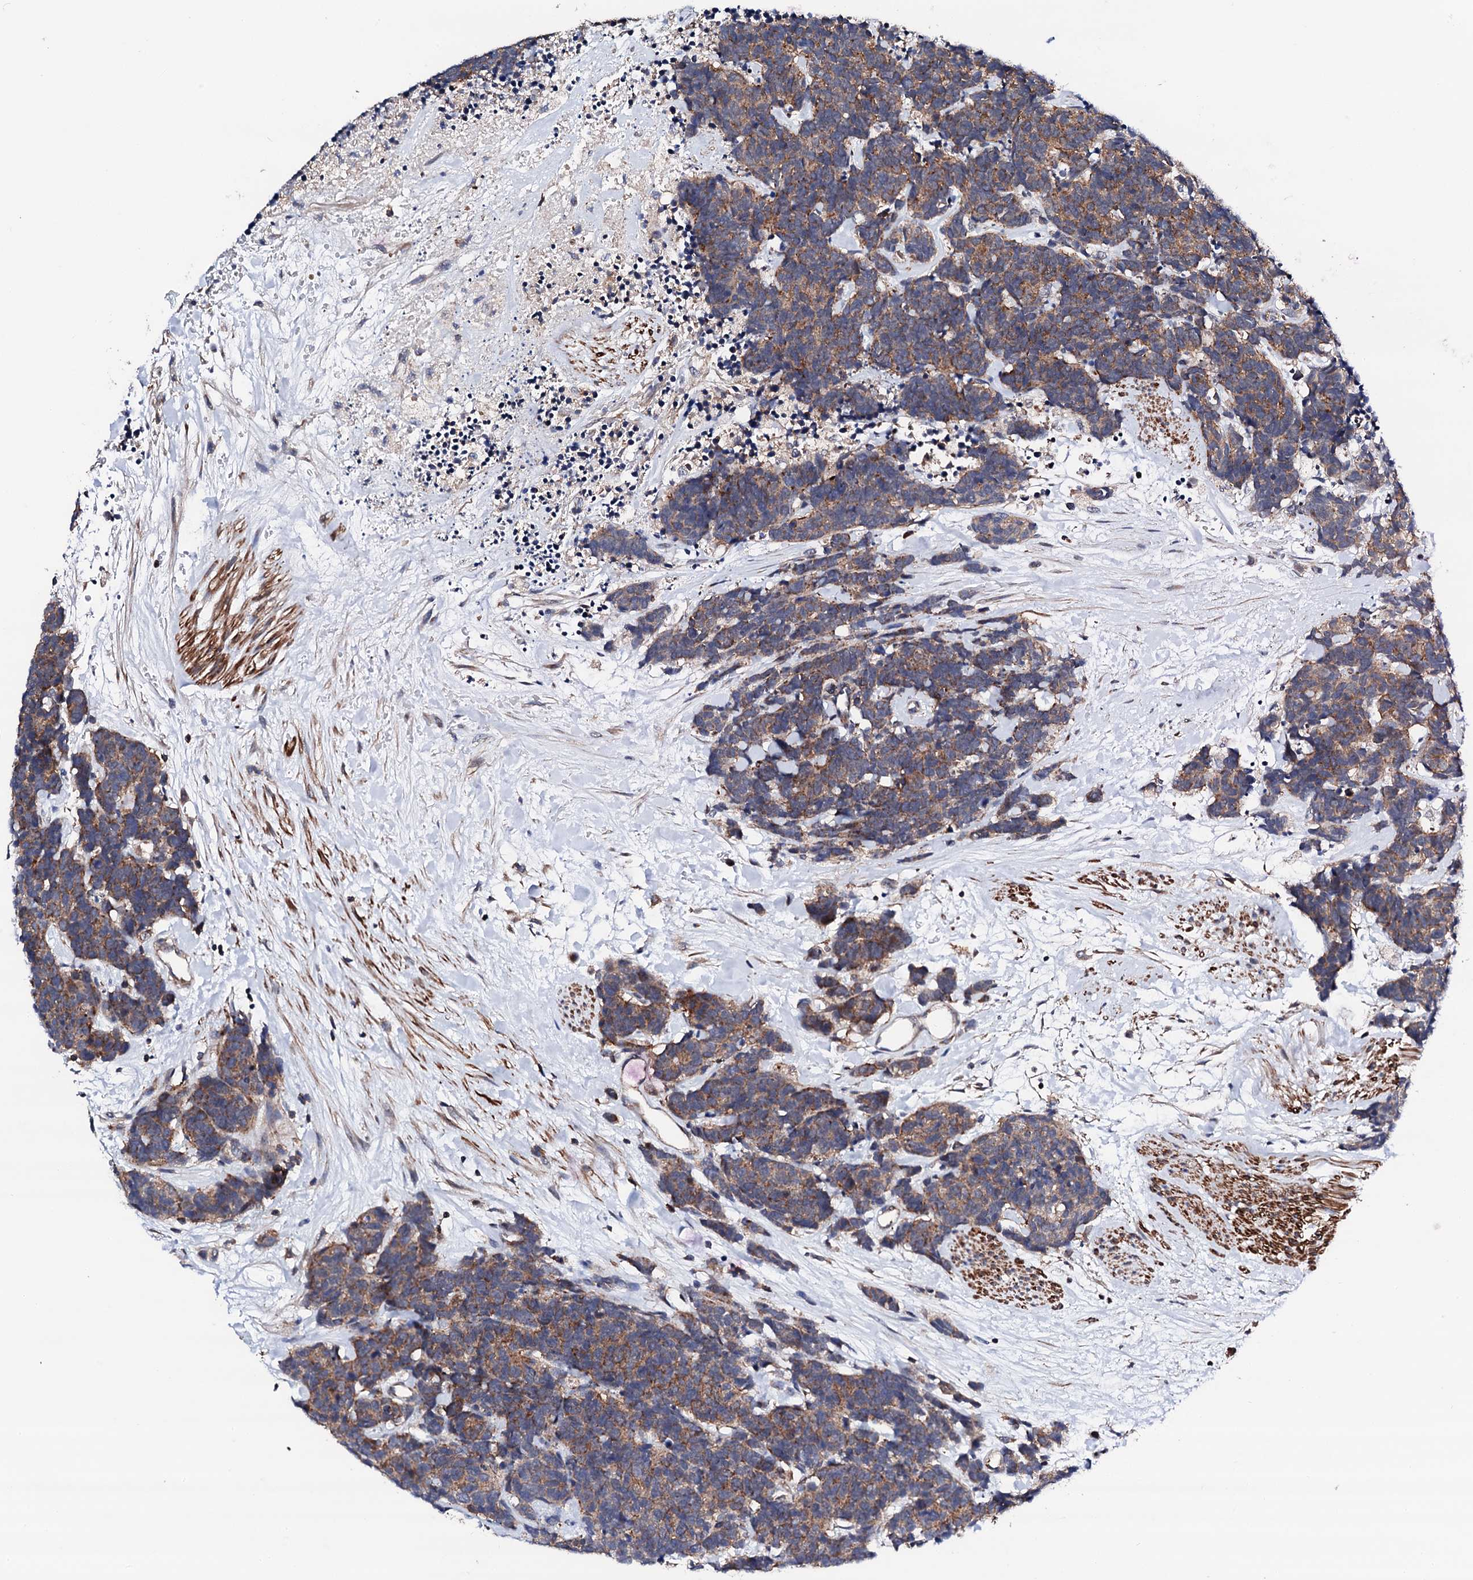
{"staining": {"intensity": "moderate", "quantity": ">75%", "location": "cytoplasmic/membranous"}, "tissue": "carcinoid", "cell_type": "Tumor cells", "image_type": "cancer", "snomed": [{"axis": "morphology", "description": "Carcinoma, NOS"}, {"axis": "morphology", "description": "Carcinoid, malignant, NOS"}, {"axis": "topography", "description": "Urinary bladder"}], "caption": "A medium amount of moderate cytoplasmic/membranous staining is present in about >75% of tumor cells in carcinoma tissue.", "gene": "COG4", "patient": {"sex": "male", "age": 57}}